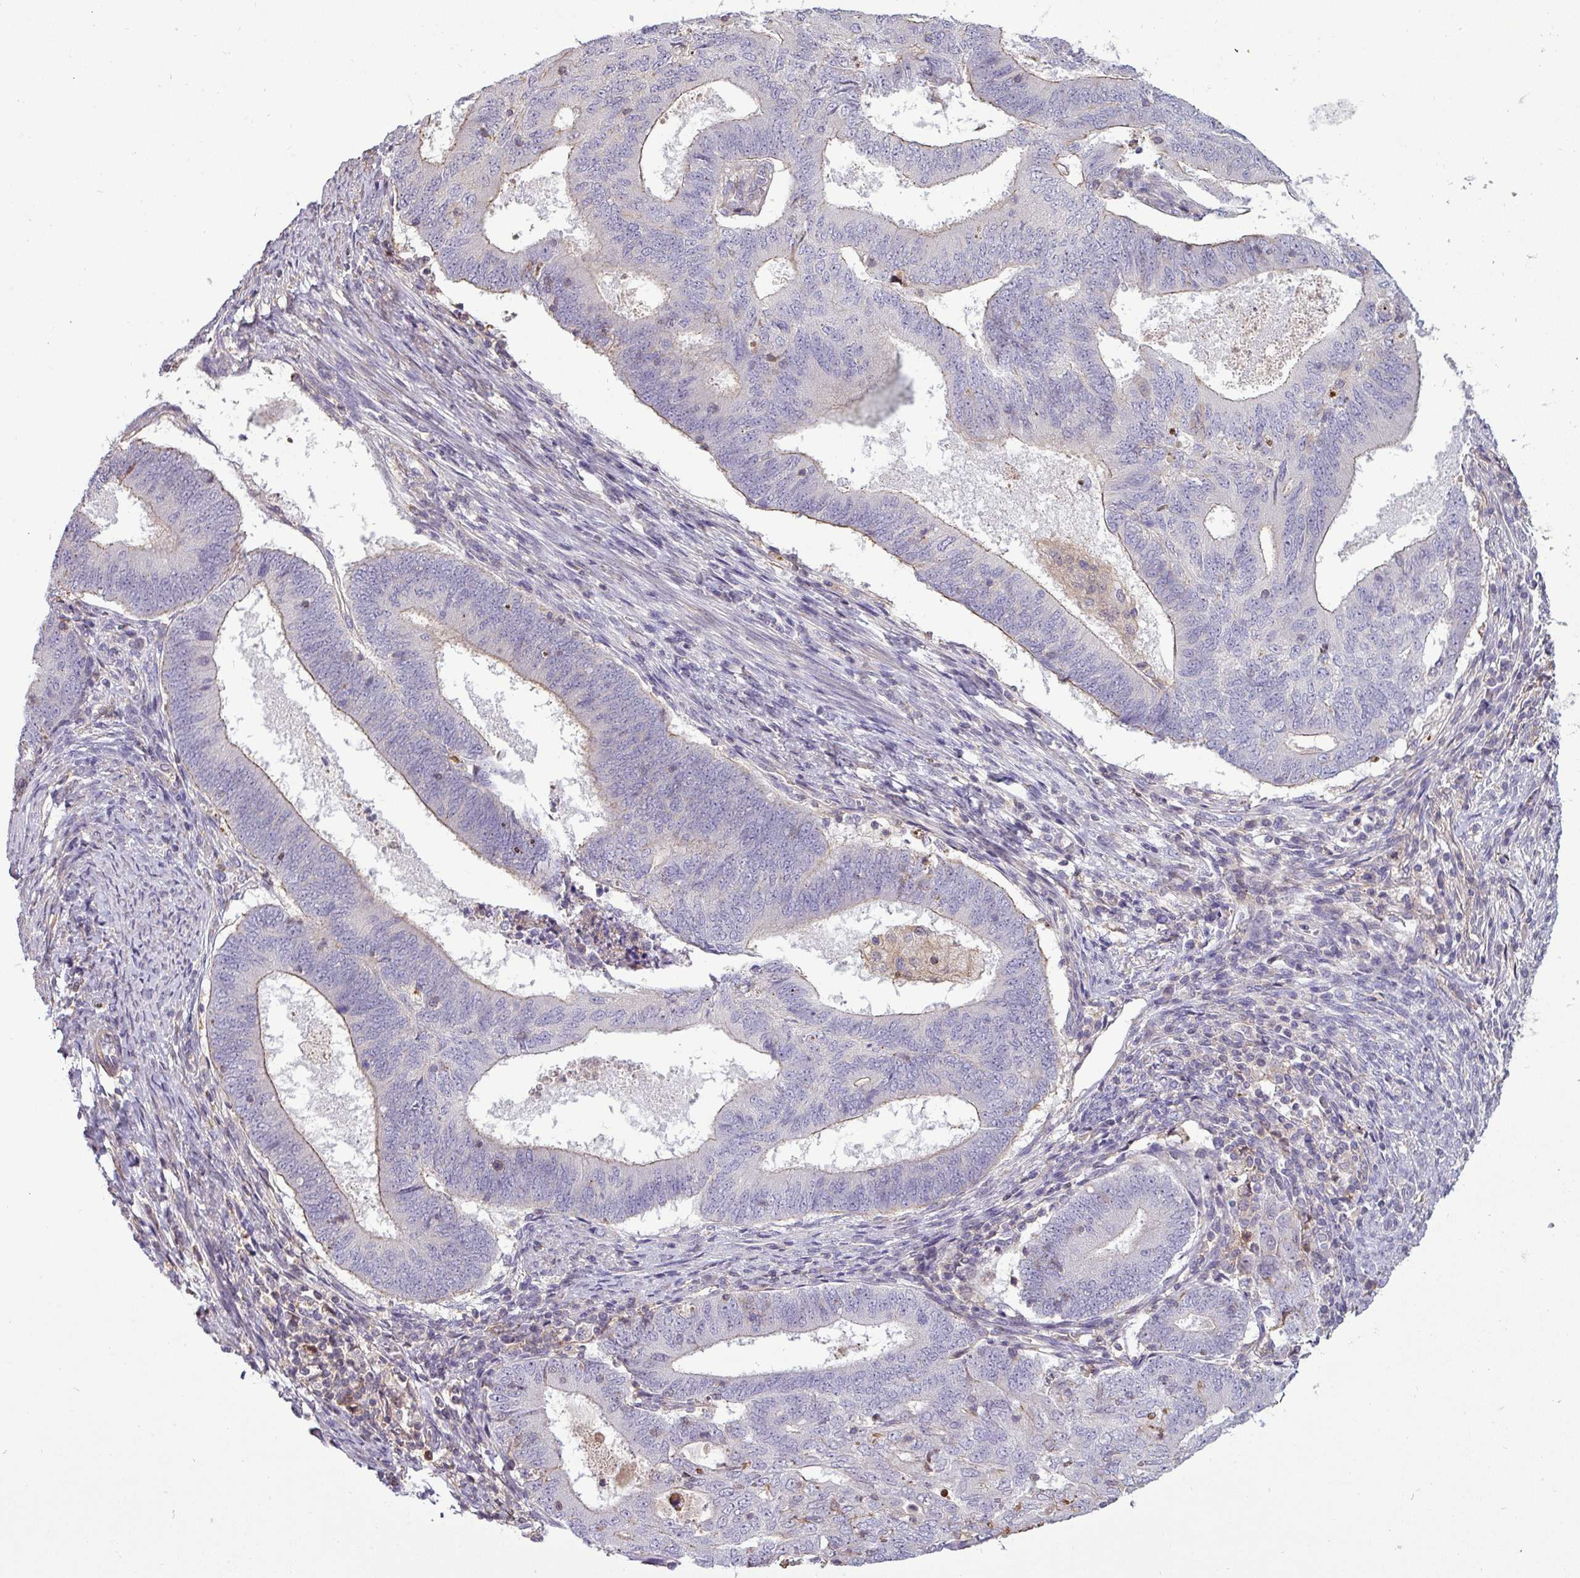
{"staining": {"intensity": "negative", "quantity": "none", "location": "none"}, "tissue": "endometrial cancer", "cell_type": "Tumor cells", "image_type": "cancer", "snomed": [{"axis": "morphology", "description": "Adenocarcinoma, NOS"}, {"axis": "topography", "description": "Endometrium"}], "caption": "Immunohistochemical staining of human endometrial adenocarcinoma demonstrates no significant positivity in tumor cells.", "gene": "ZNF835", "patient": {"sex": "female", "age": 70}}